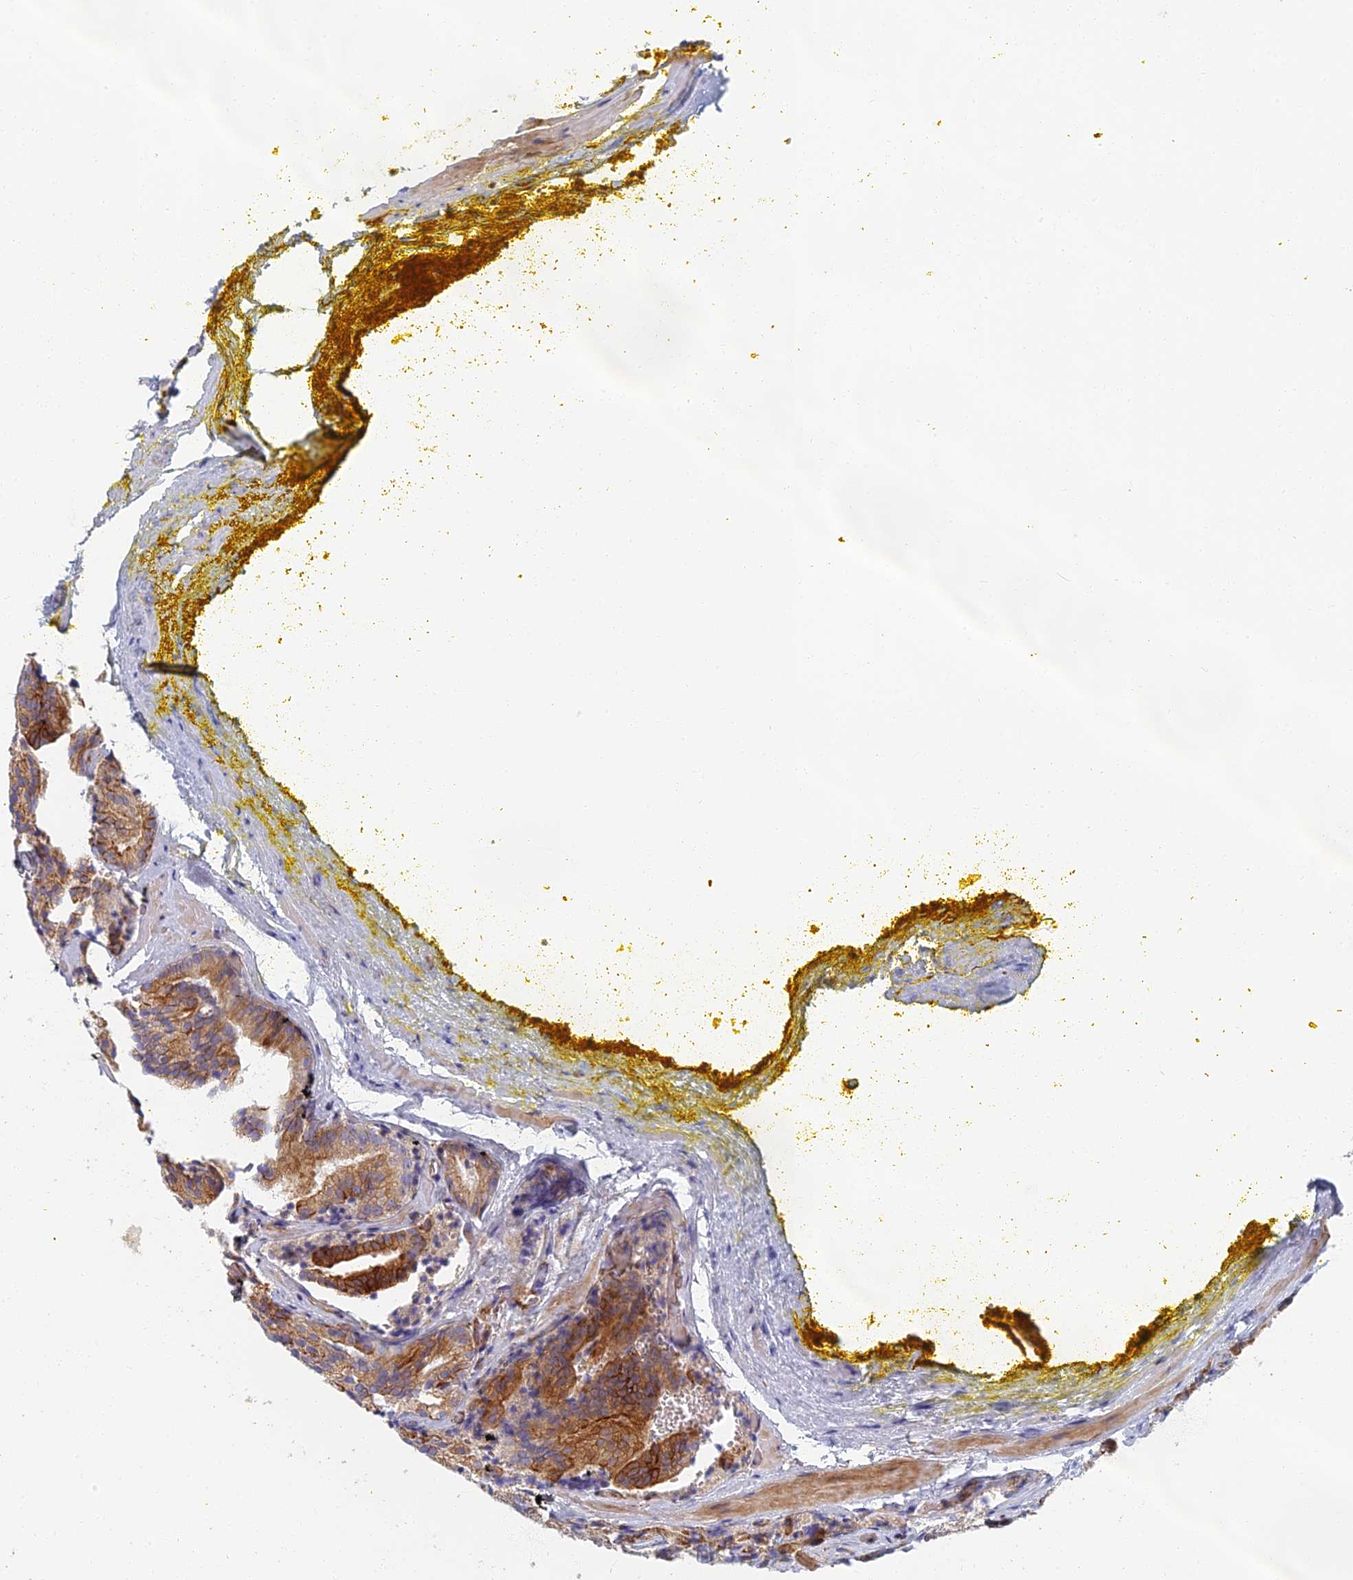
{"staining": {"intensity": "moderate", "quantity": ">75%", "location": "cytoplasmic/membranous"}, "tissue": "prostate cancer", "cell_type": "Tumor cells", "image_type": "cancer", "snomed": [{"axis": "morphology", "description": "Adenocarcinoma, High grade"}, {"axis": "topography", "description": "Prostate"}], "caption": "Protein expression analysis of prostate cancer (adenocarcinoma (high-grade)) displays moderate cytoplasmic/membranous staining in approximately >75% of tumor cells.", "gene": "ABCB10", "patient": {"sex": "male", "age": 57}}